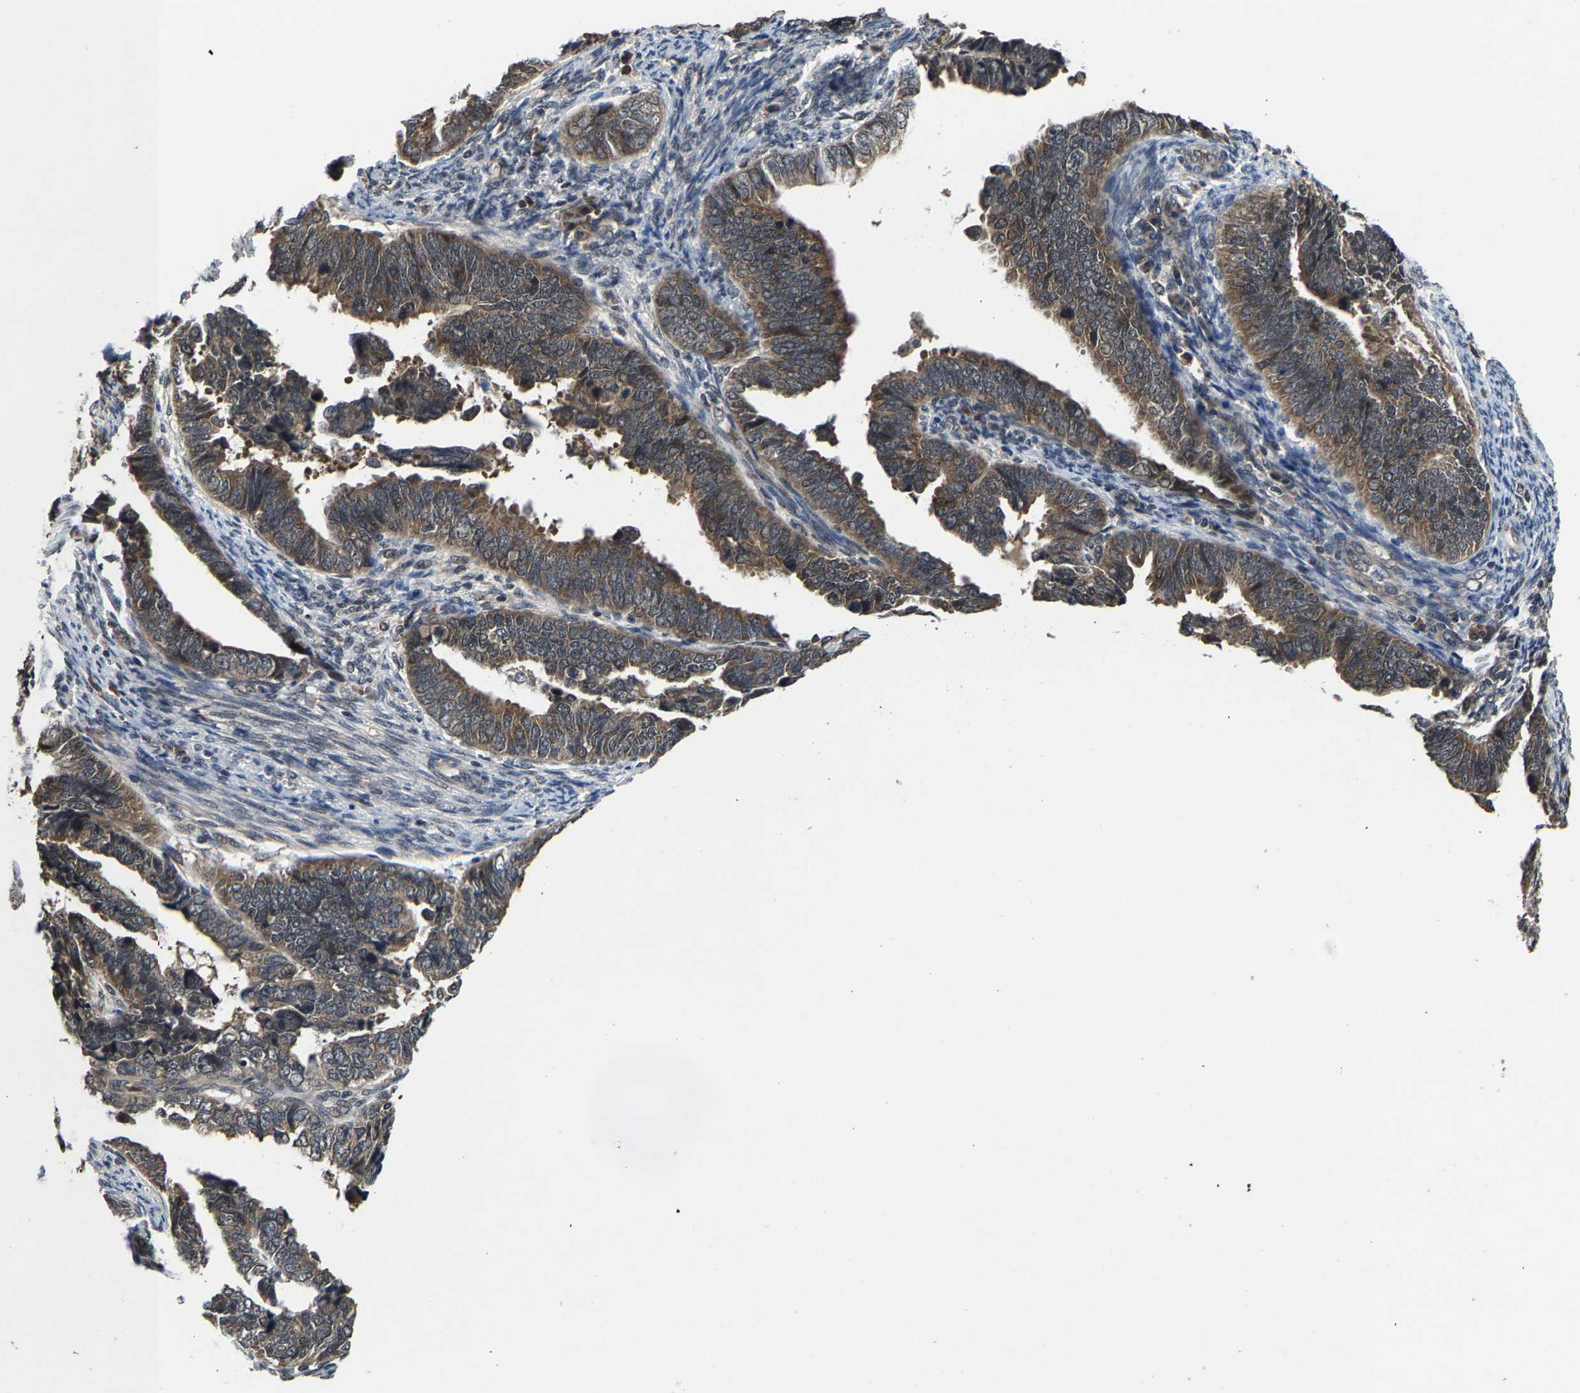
{"staining": {"intensity": "moderate", "quantity": ">75%", "location": "cytoplasmic/membranous"}, "tissue": "endometrial cancer", "cell_type": "Tumor cells", "image_type": "cancer", "snomed": [{"axis": "morphology", "description": "Adenocarcinoma, NOS"}, {"axis": "topography", "description": "Endometrium"}], "caption": "IHC of human endometrial cancer (adenocarcinoma) demonstrates medium levels of moderate cytoplasmic/membranous staining in about >75% of tumor cells.", "gene": "HUWE1", "patient": {"sex": "female", "age": 75}}